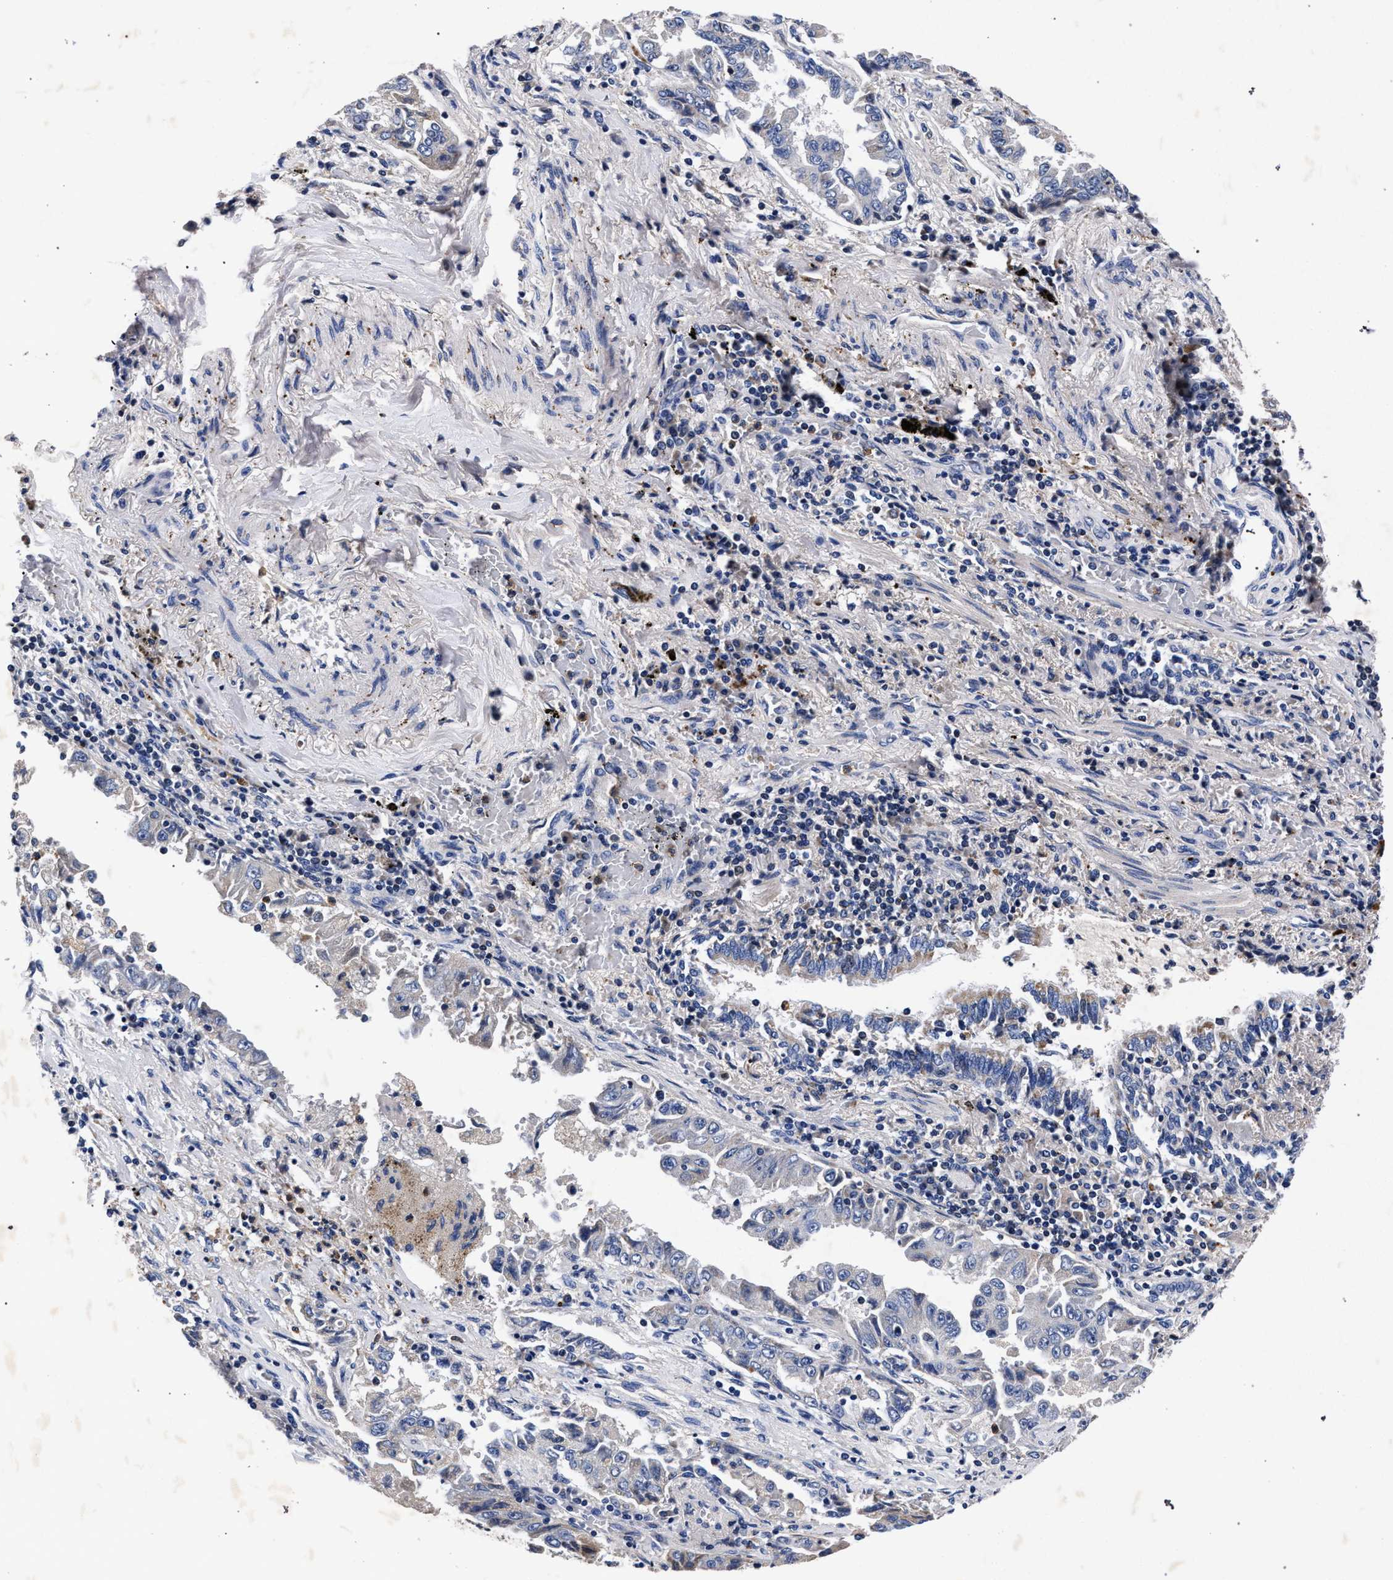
{"staining": {"intensity": "negative", "quantity": "none", "location": "none"}, "tissue": "lung cancer", "cell_type": "Tumor cells", "image_type": "cancer", "snomed": [{"axis": "morphology", "description": "Adenocarcinoma, NOS"}, {"axis": "topography", "description": "Lung"}], "caption": "Tumor cells show no significant positivity in lung cancer. Nuclei are stained in blue.", "gene": "HSD17B14", "patient": {"sex": "female", "age": 51}}